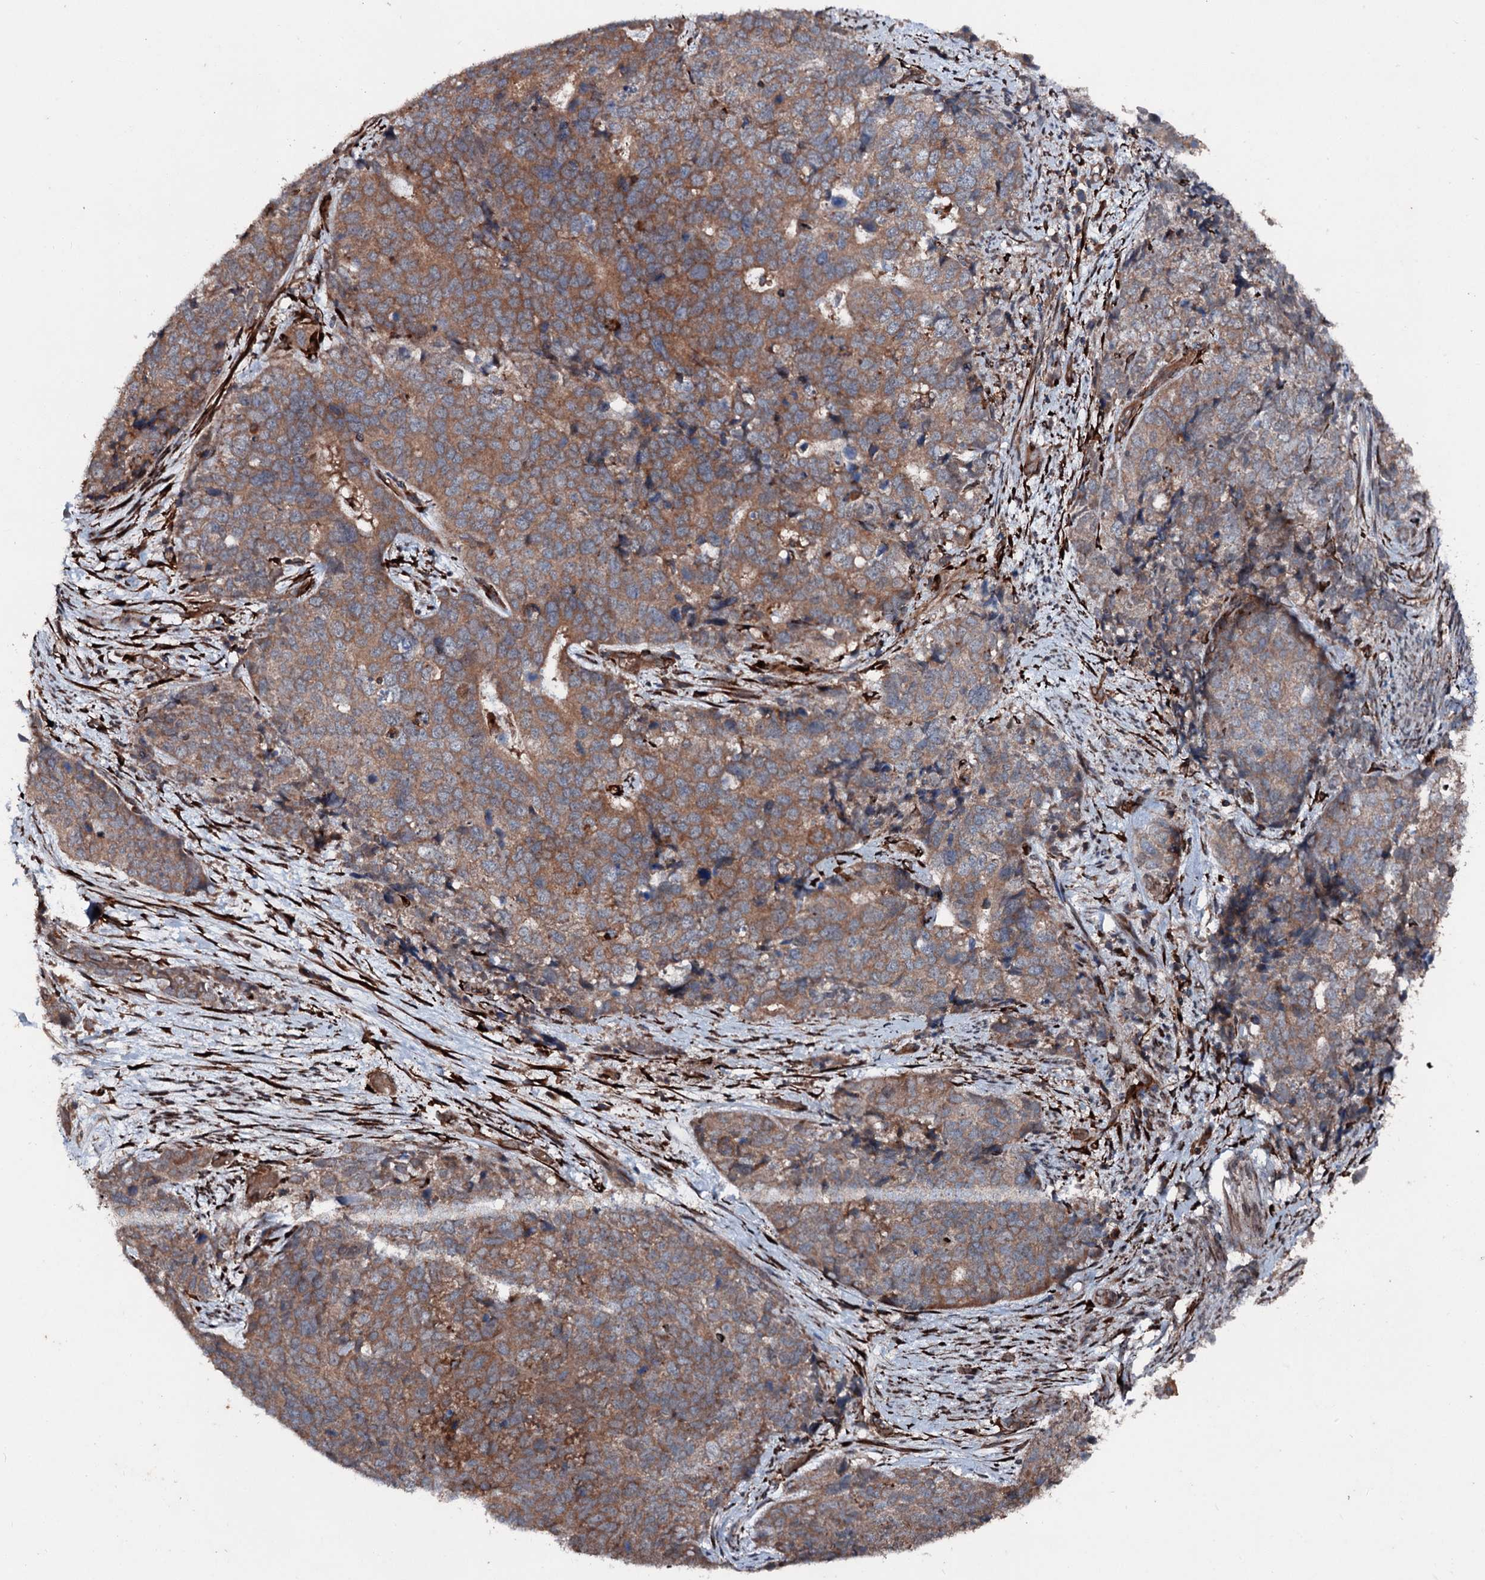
{"staining": {"intensity": "moderate", "quantity": ">75%", "location": "cytoplasmic/membranous"}, "tissue": "cervical cancer", "cell_type": "Tumor cells", "image_type": "cancer", "snomed": [{"axis": "morphology", "description": "Squamous cell carcinoma, NOS"}, {"axis": "topography", "description": "Cervix"}], "caption": "This is an image of immunohistochemistry staining of cervical cancer (squamous cell carcinoma), which shows moderate positivity in the cytoplasmic/membranous of tumor cells.", "gene": "DDIAS", "patient": {"sex": "female", "age": 63}}